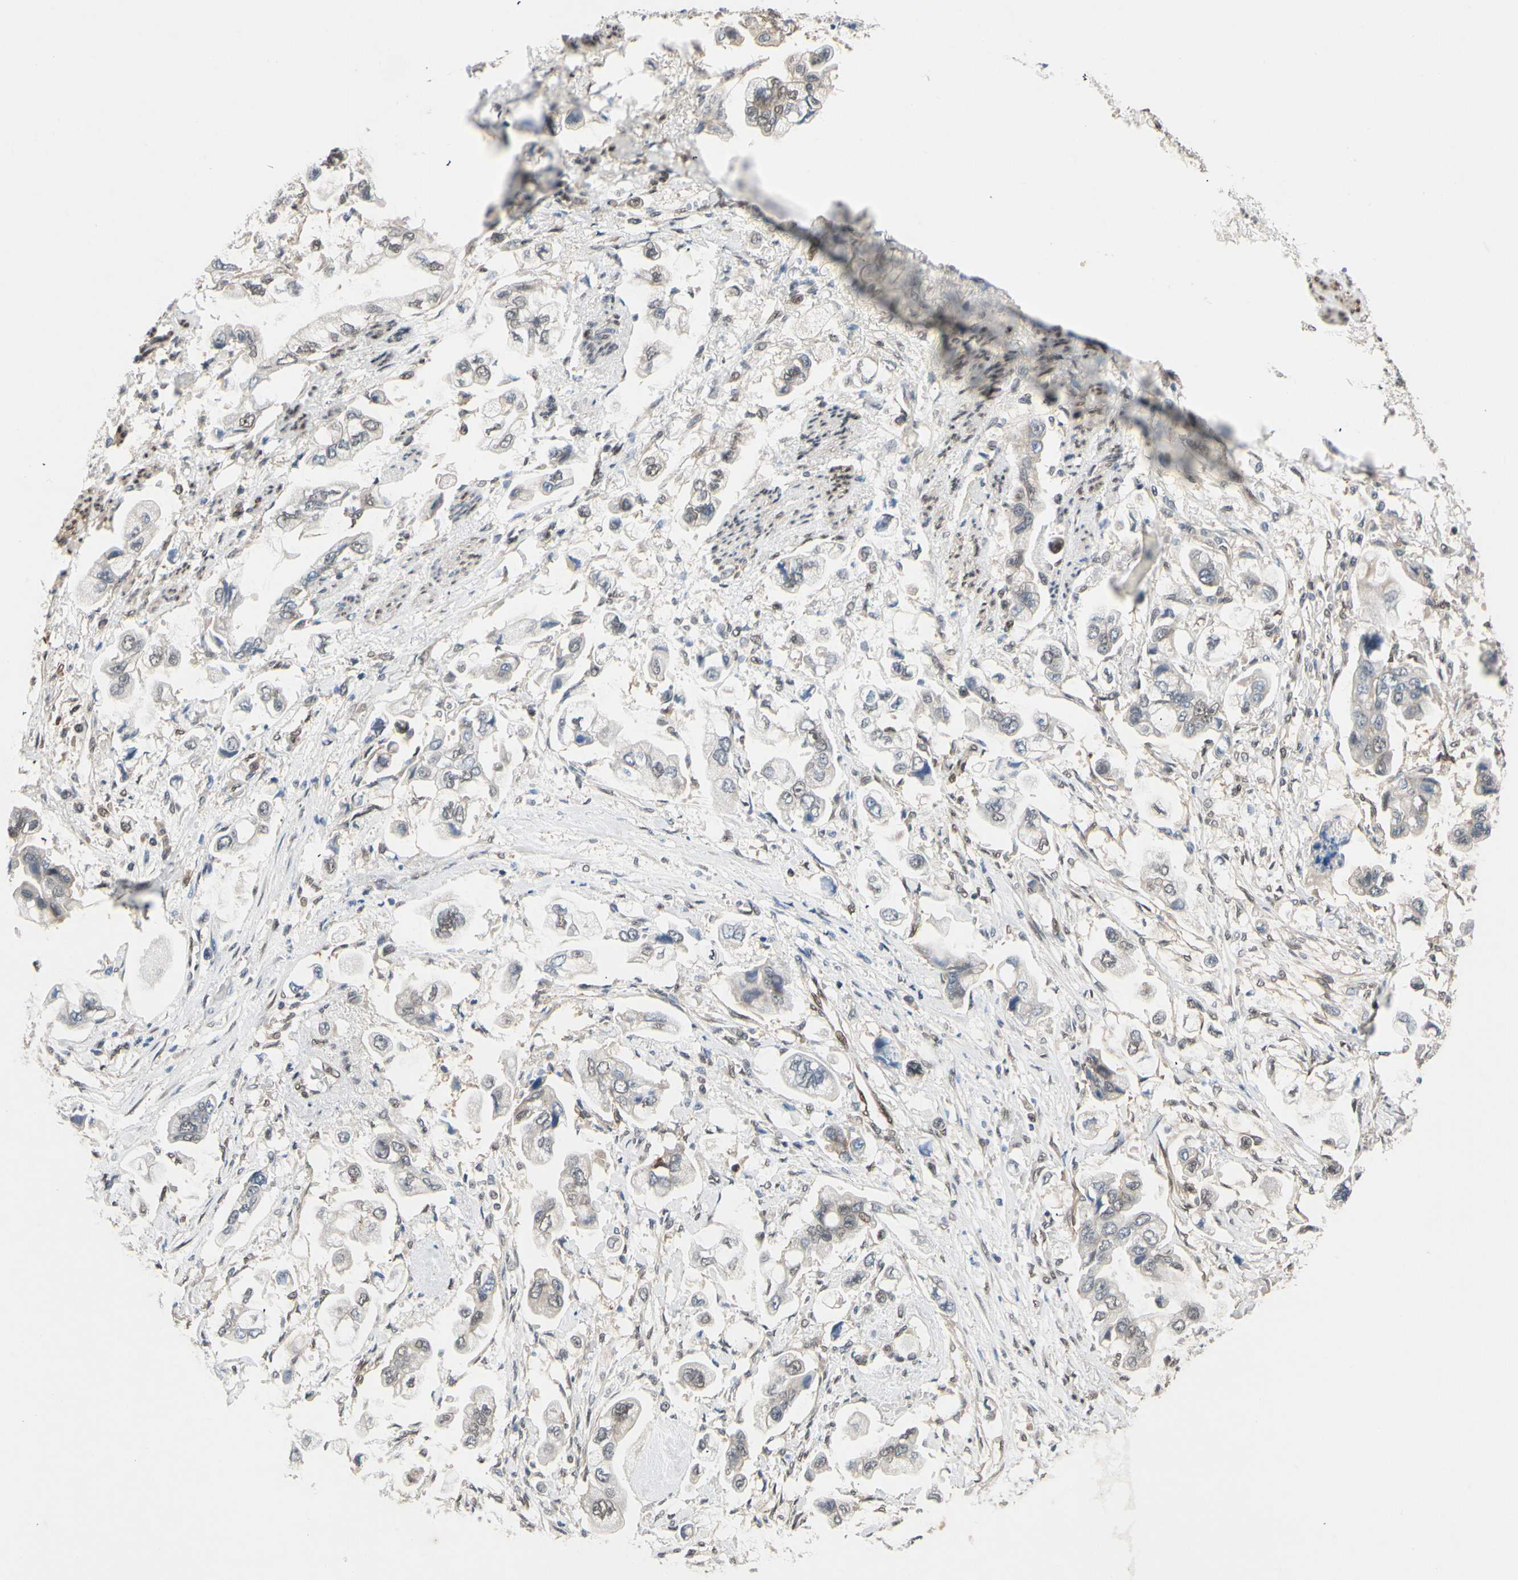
{"staining": {"intensity": "weak", "quantity": "<25%", "location": "nuclear"}, "tissue": "stomach cancer", "cell_type": "Tumor cells", "image_type": "cancer", "snomed": [{"axis": "morphology", "description": "Adenocarcinoma, NOS"}, {"axis": "topography", "description": "Stomach"}], "caption": "IHC photomicrograph of human stomach adenocarcinoma stained for a protein (brown), which demonstrates no positivity in tumor cells. (DAB IHC, high magnification).", "gene": "TAF4", "patient": {"sex": "male", "age": 62}}